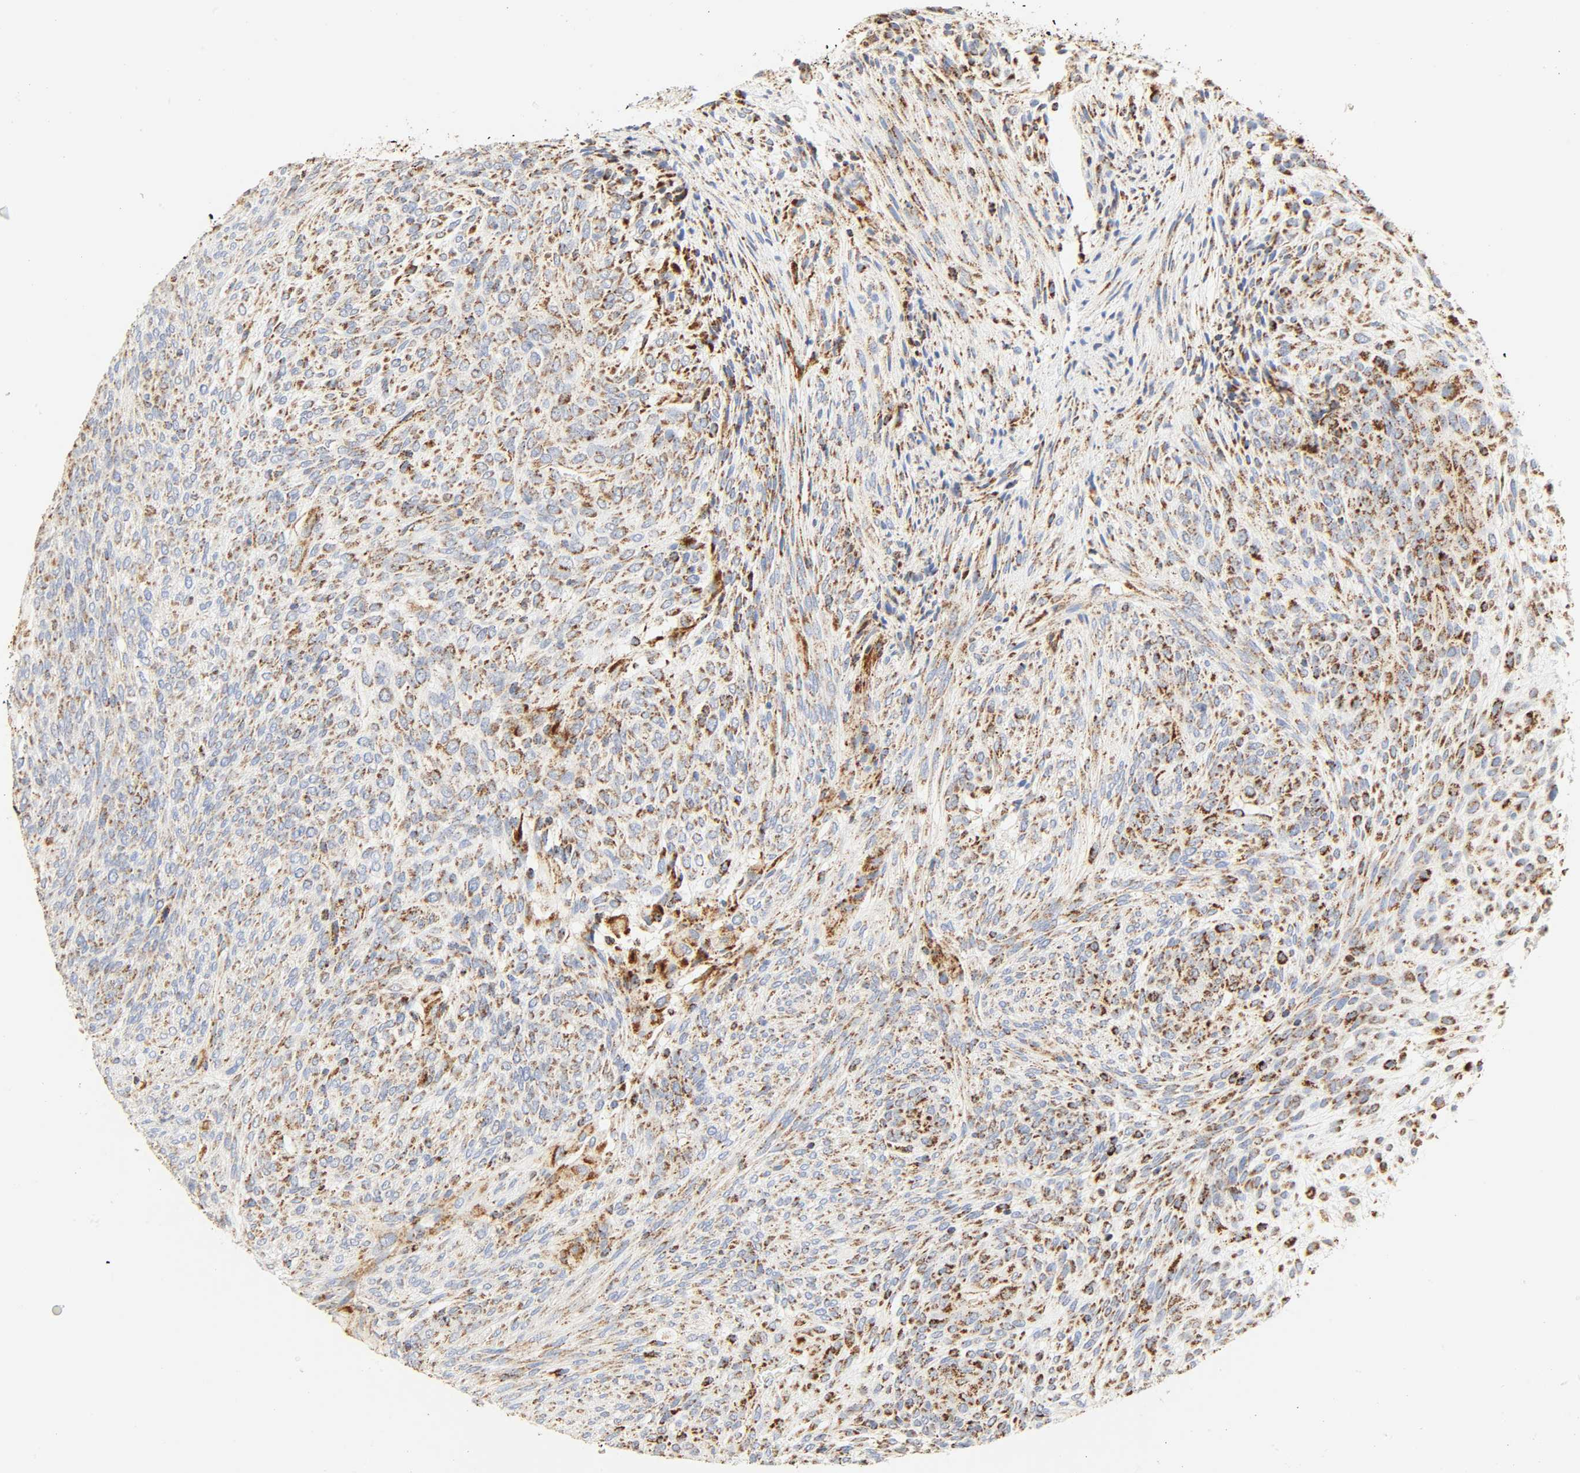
{"staining": {"intensity": "weak", "quantity": "25%-75%", "location": "cytoplasmic/membranous"}, "tissue": "glioma", "cell_type": "Tumor cells", "image_type": "cancer", "snomed": [{"axis": "morphology", "description": "Glioma, malignant, High grade"}, {"axis": "topography", "description": "Cerebral cortex"}], "caption": "Brown immunohistochemical staining in malignant glioma (high-grade) demonstrates weak cytoplasmic/membranous positivity in approximately 25%-75% of tumor cells.", "gene": "ACAT1", "patient": {"sex": "female", "age": 55}}